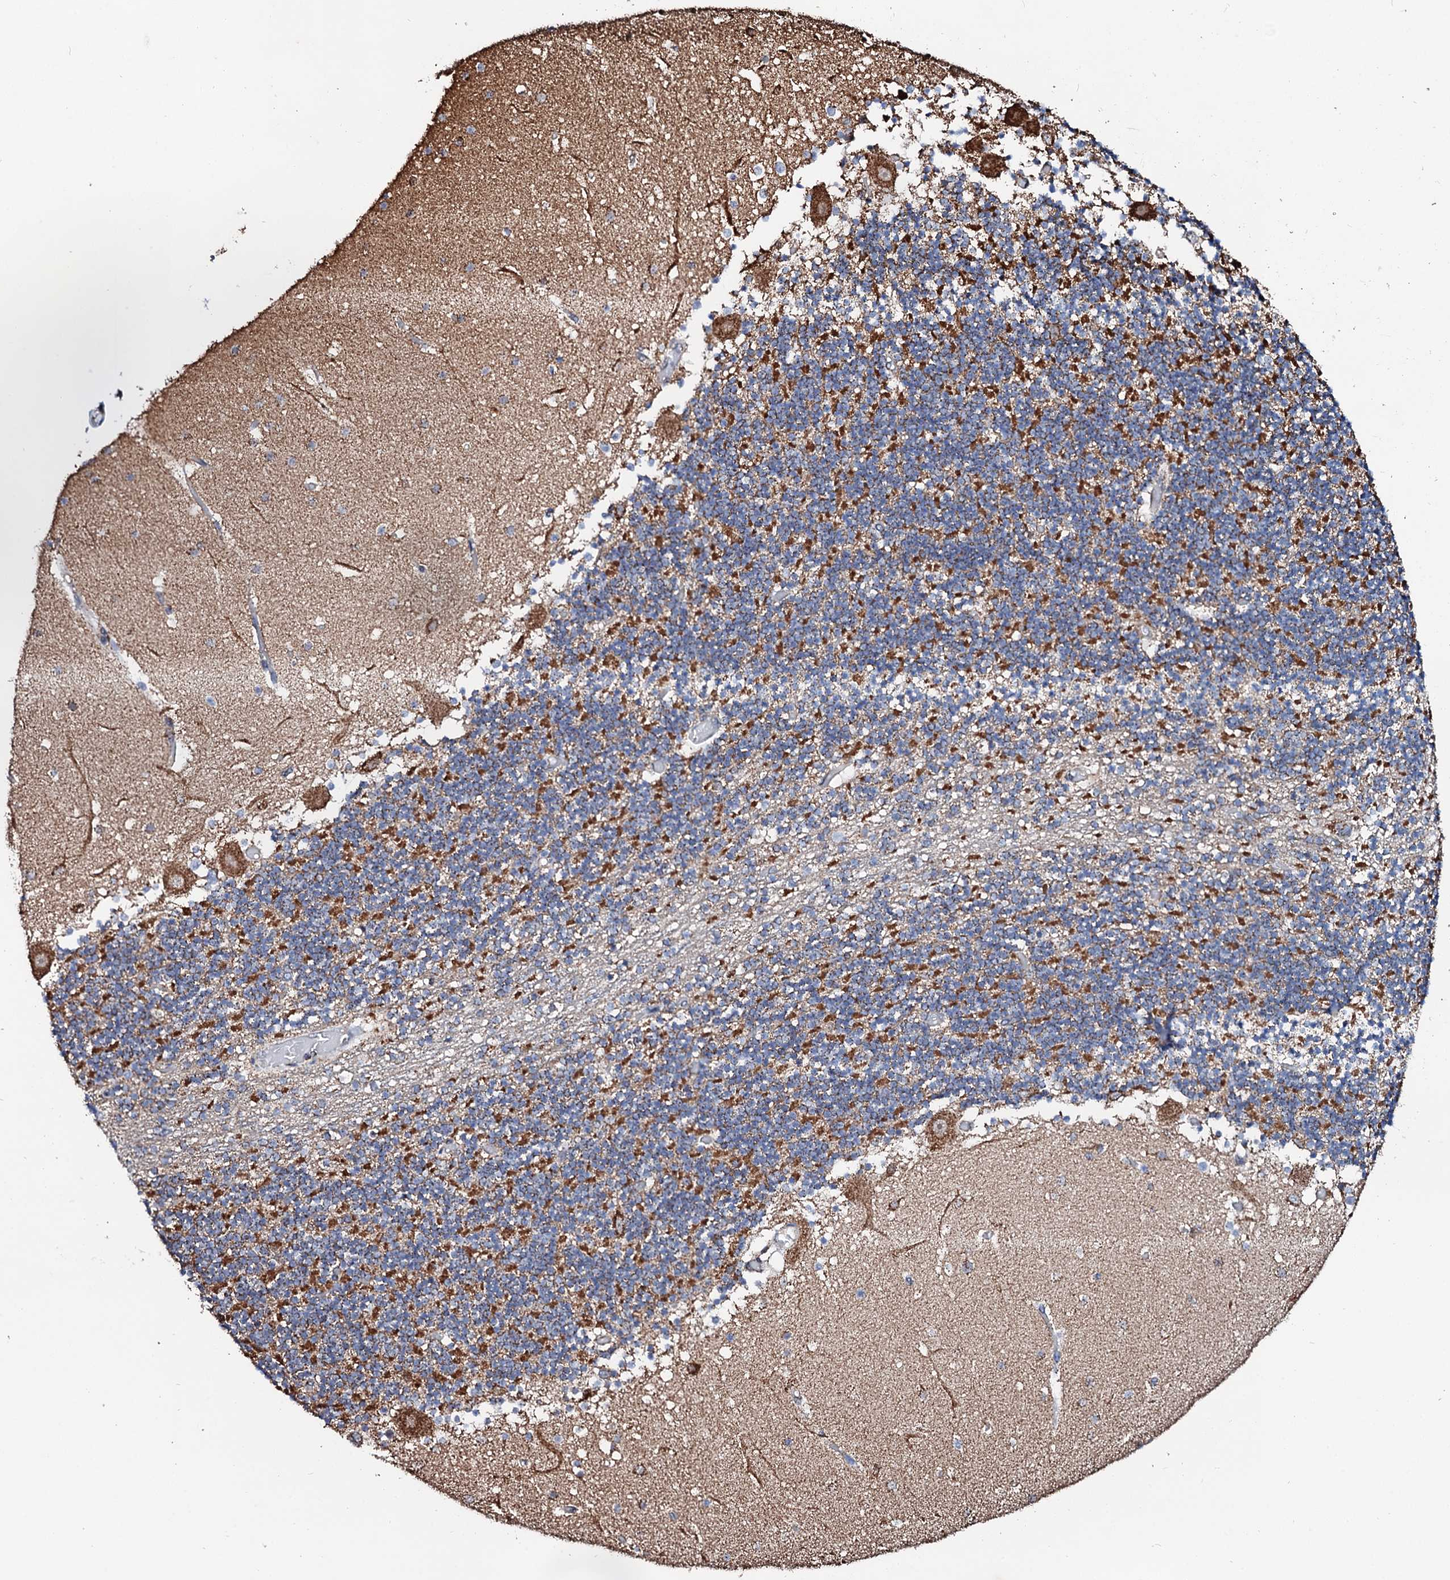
{"staining": {"intensity": "strong", "quantity": "<25%", "location": "cytoplasmic/membranous"}, "tissue": "cerebellum", "cell_type": "Cells in granular layer", "image_type": "normal", "snomed": [{"axis": "morphology", "description": "Normal tissue, NOS"}, {"axis": "topography", "description": "Cerebellum"}], "caption": "Immunohistochemical staining of benign human cerebellum demonstrates strong cytoplasmic/membranous protein positivity in about <25% of cells in granular layer.", "gene": "SECISBP2L", "patient": {"sex": "female", "age": 28}}